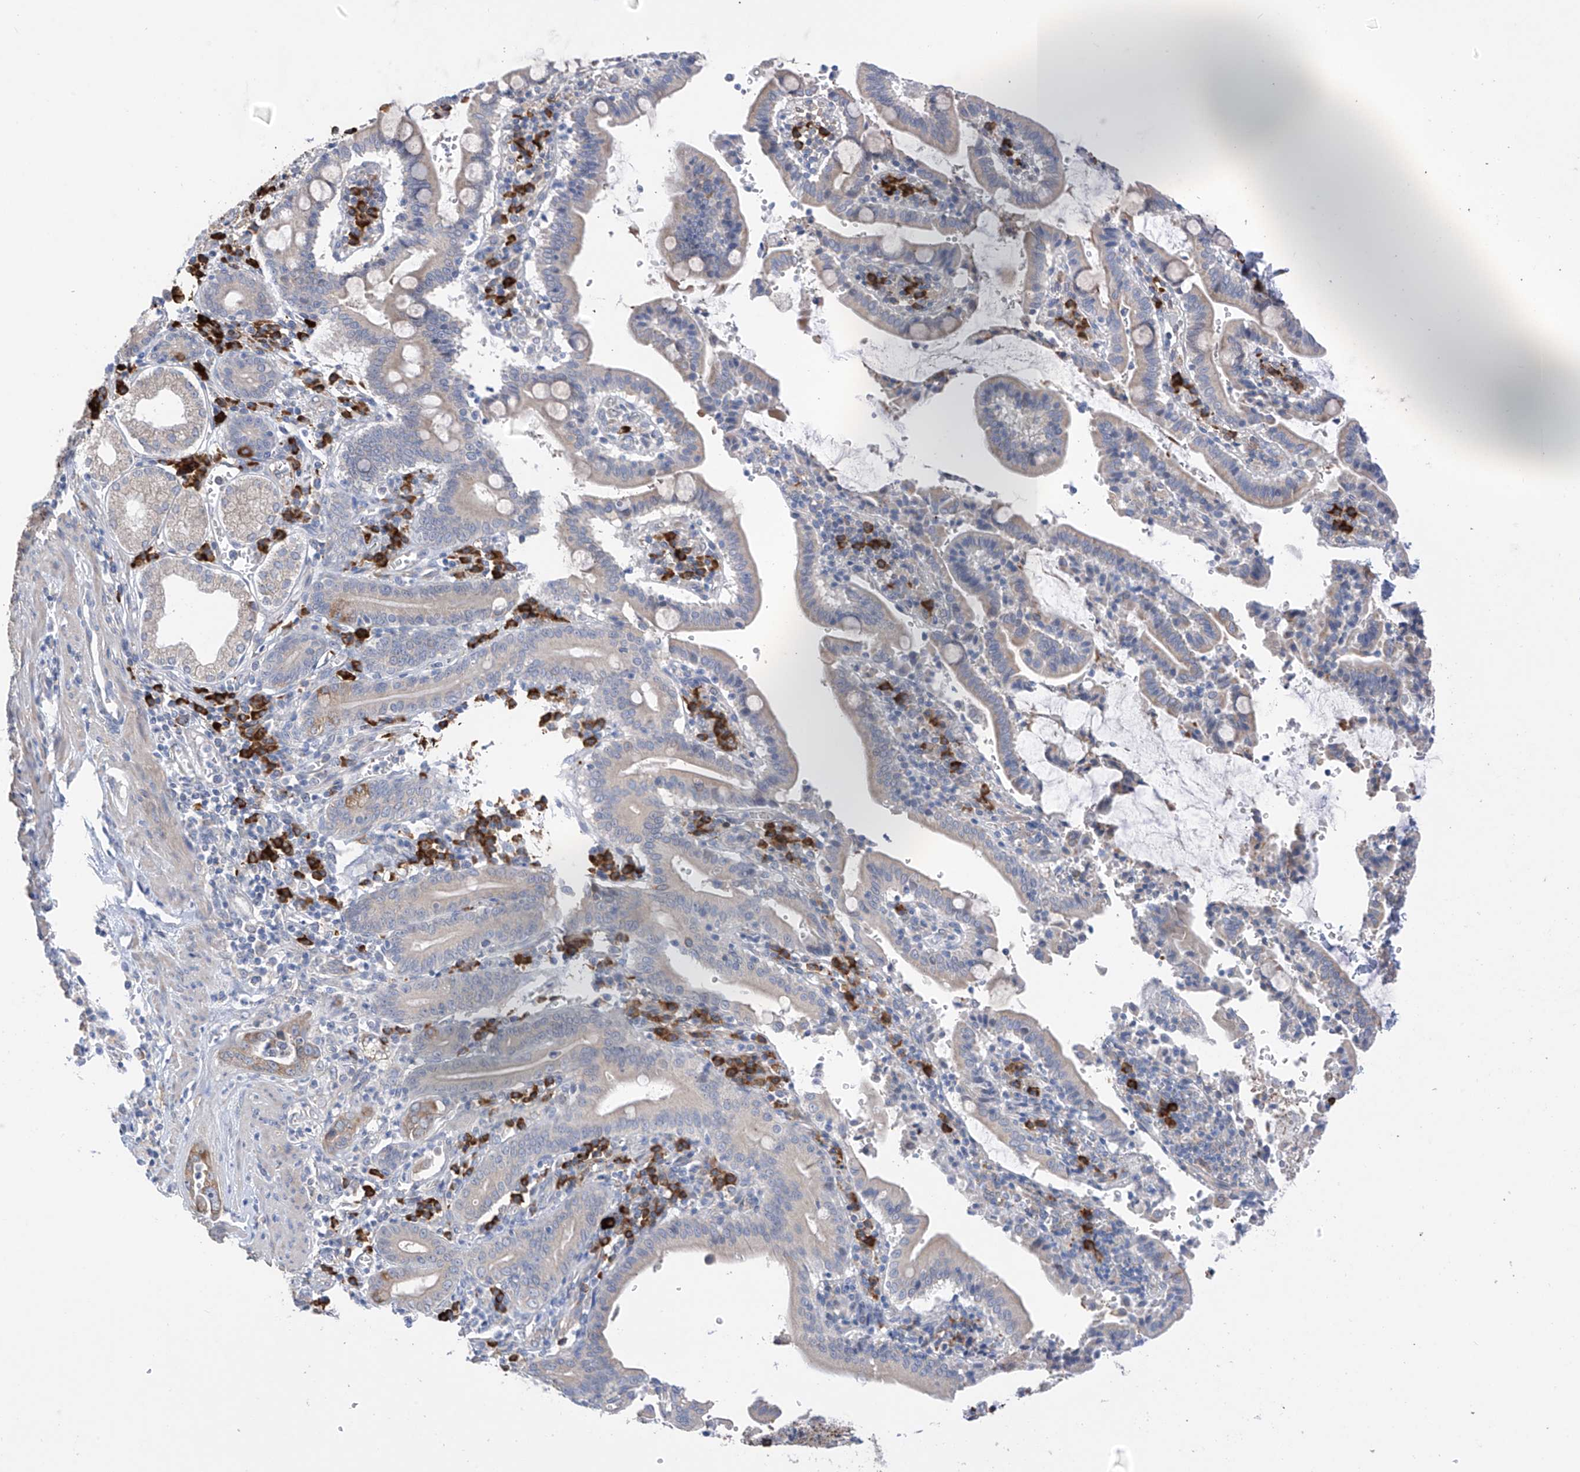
{"staining": {"intensity": "weak", "quantity": "25%-75%", "location": "cytoplasmic/membranous"}, "tissue": "pancreatic cancer", "cell_type": "Tumor cells", "image_type": "cancer", "snomed": [{"axis": "morphology", "description": "Adenocarcinoma, NOS"}, {"axis": "topography", "description": "Pancreas"}], "caption": "Pancreatic cancer (adenocarcinoma) stained for a protein (brown) displays weak cytoplasmic/membranous positive staining in about 25%-75% of tumor cells.", "gene": "REC8", "patient": {"sex": "male", "age": 70}}